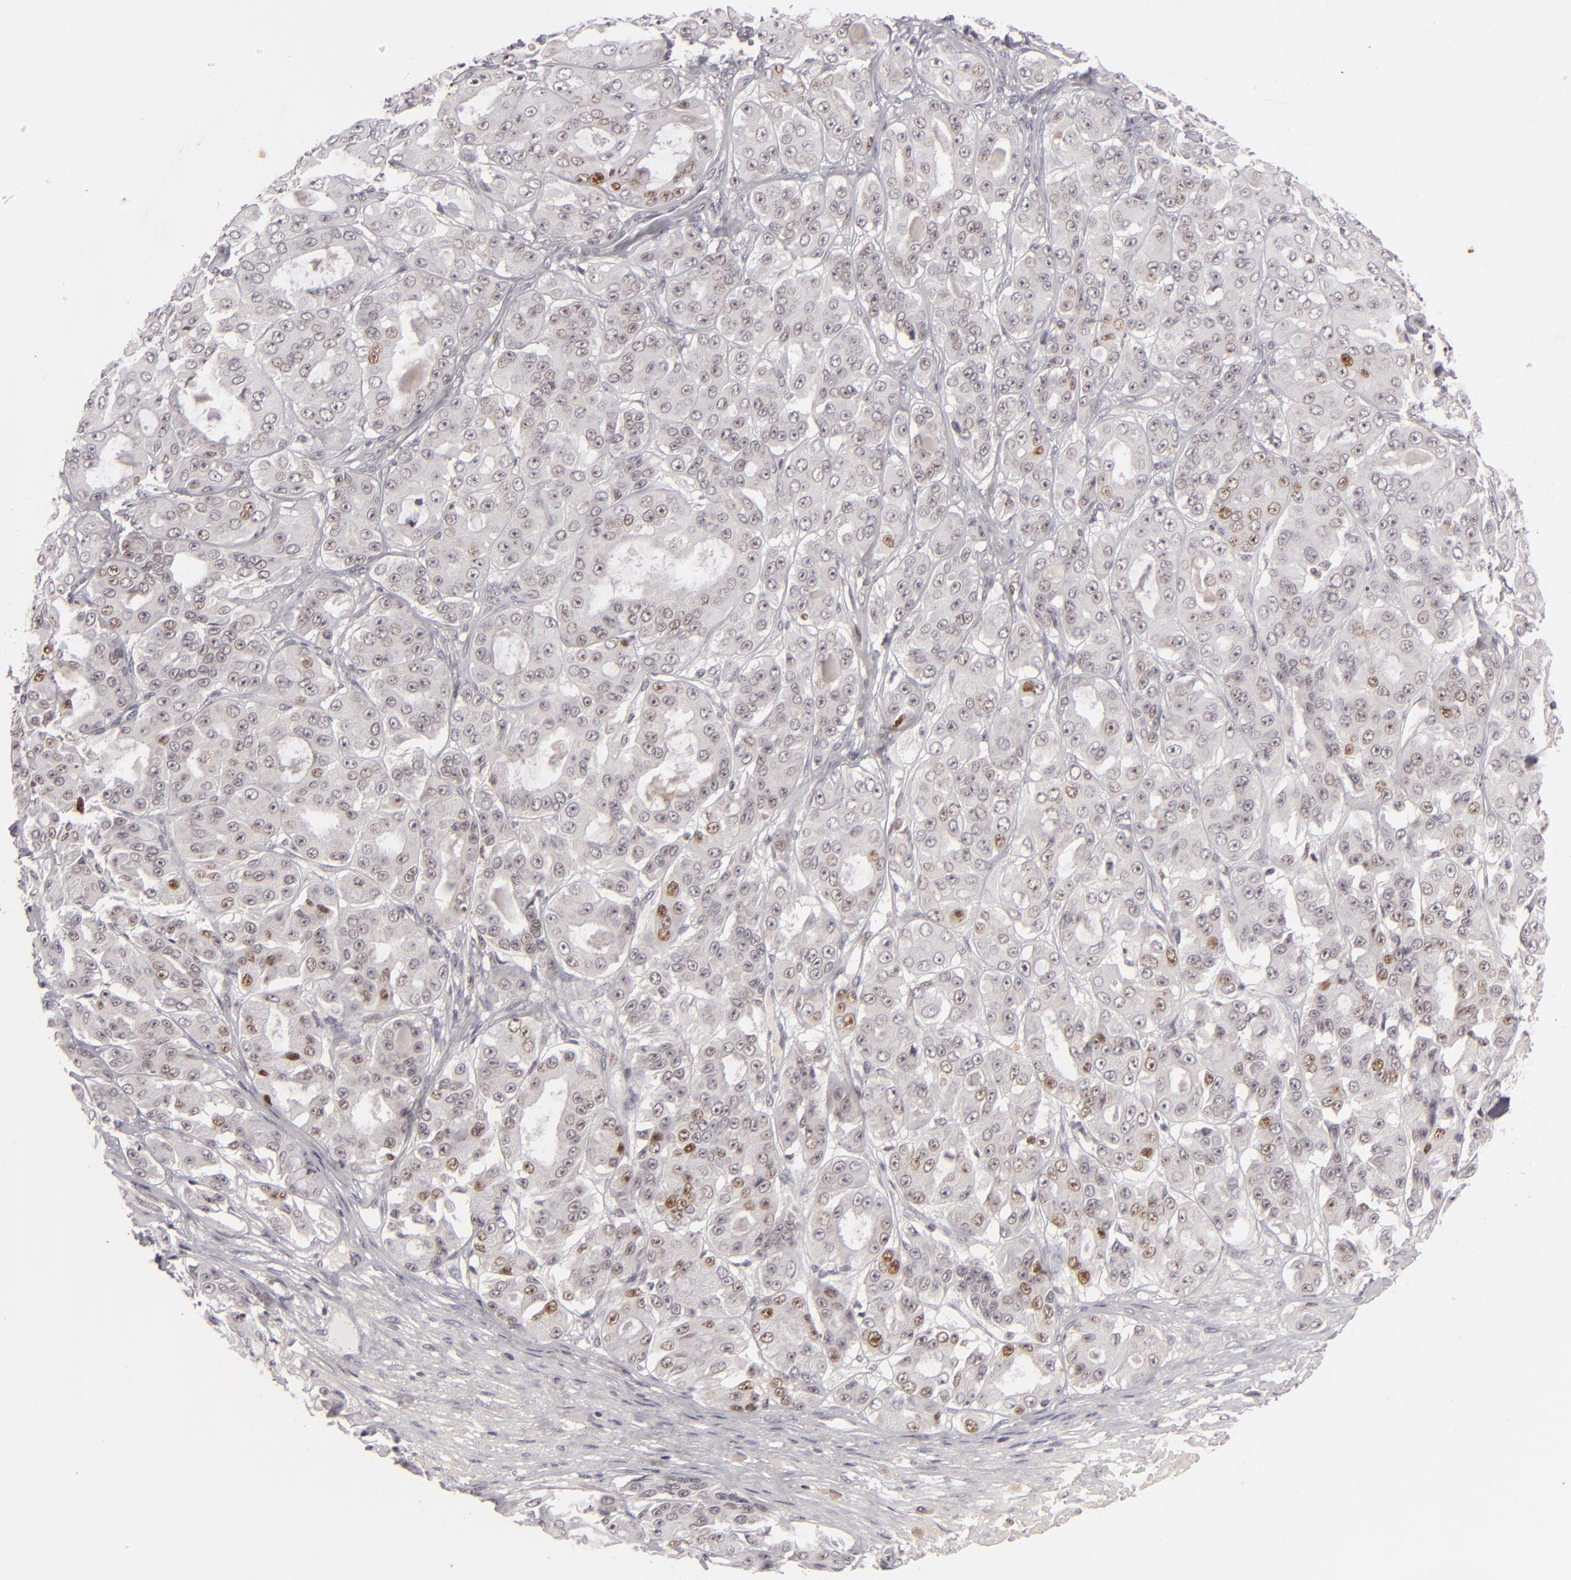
{"staining": {"intensity": "moderate", "quantity": "<25%", "location": "nuclear"}, "tissue": "ovarian cancer", "cell_type": "Tumor cells", "image_type": "cancer", "snomed": [{"axis": "morphology", "description": "Carcinoma, endometroid"}, {"axis": "topography", "description": "Ovary"}], "caption": "Immunohistochemical staining of ovarian cancer (endometroid carcinoma) displays low levels of moderate nuclear protein positivity in about <25% of tumor cells. (DAB = brown stain, brightfield microscopy at high magnification).", "gene": "FEN1", "patient": {"sex": "female", "age": 61}}